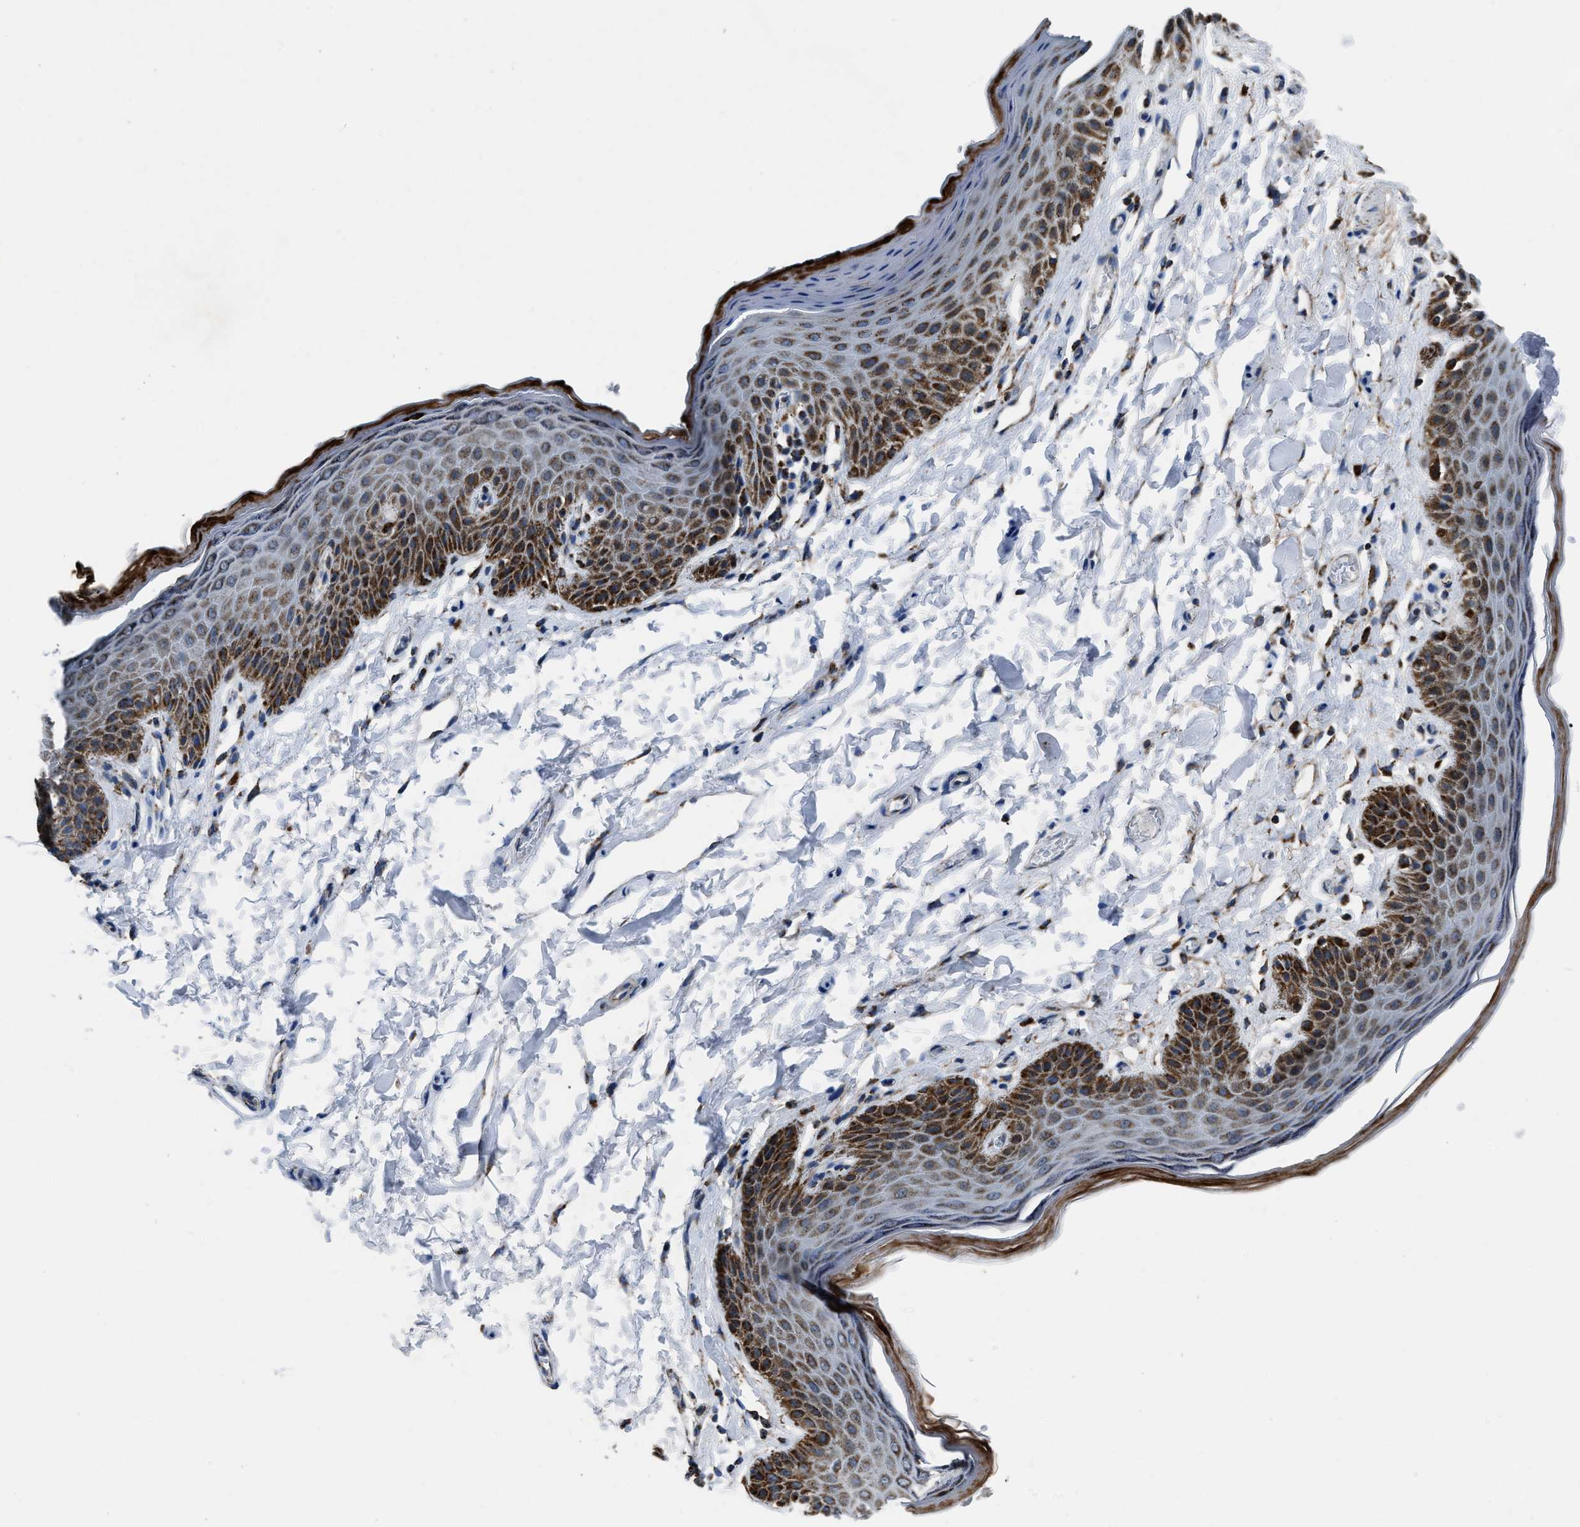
{"staining": {"intensity": "strong", "quantity": ">75%", "location": "cytoplasmic/membranous"}, "tissue": "skin", "cell_type": "Epidermal cells", "image_type": "normal", "snomed": [{"axis": "morphology", "description": "Normal tissue, NOS"}, {"axis": "topography", "description": "Anal"}], "caption": "This photomicrograph displays benign skin stained with IHC to label a protein in brown. The cytoplasmic/membranous of epidermal cells show strong positivity for the protein. Nuclei are counter-stained blue.", "gene": "NSD3", "patient": {"sex": "male", "age": 44}}